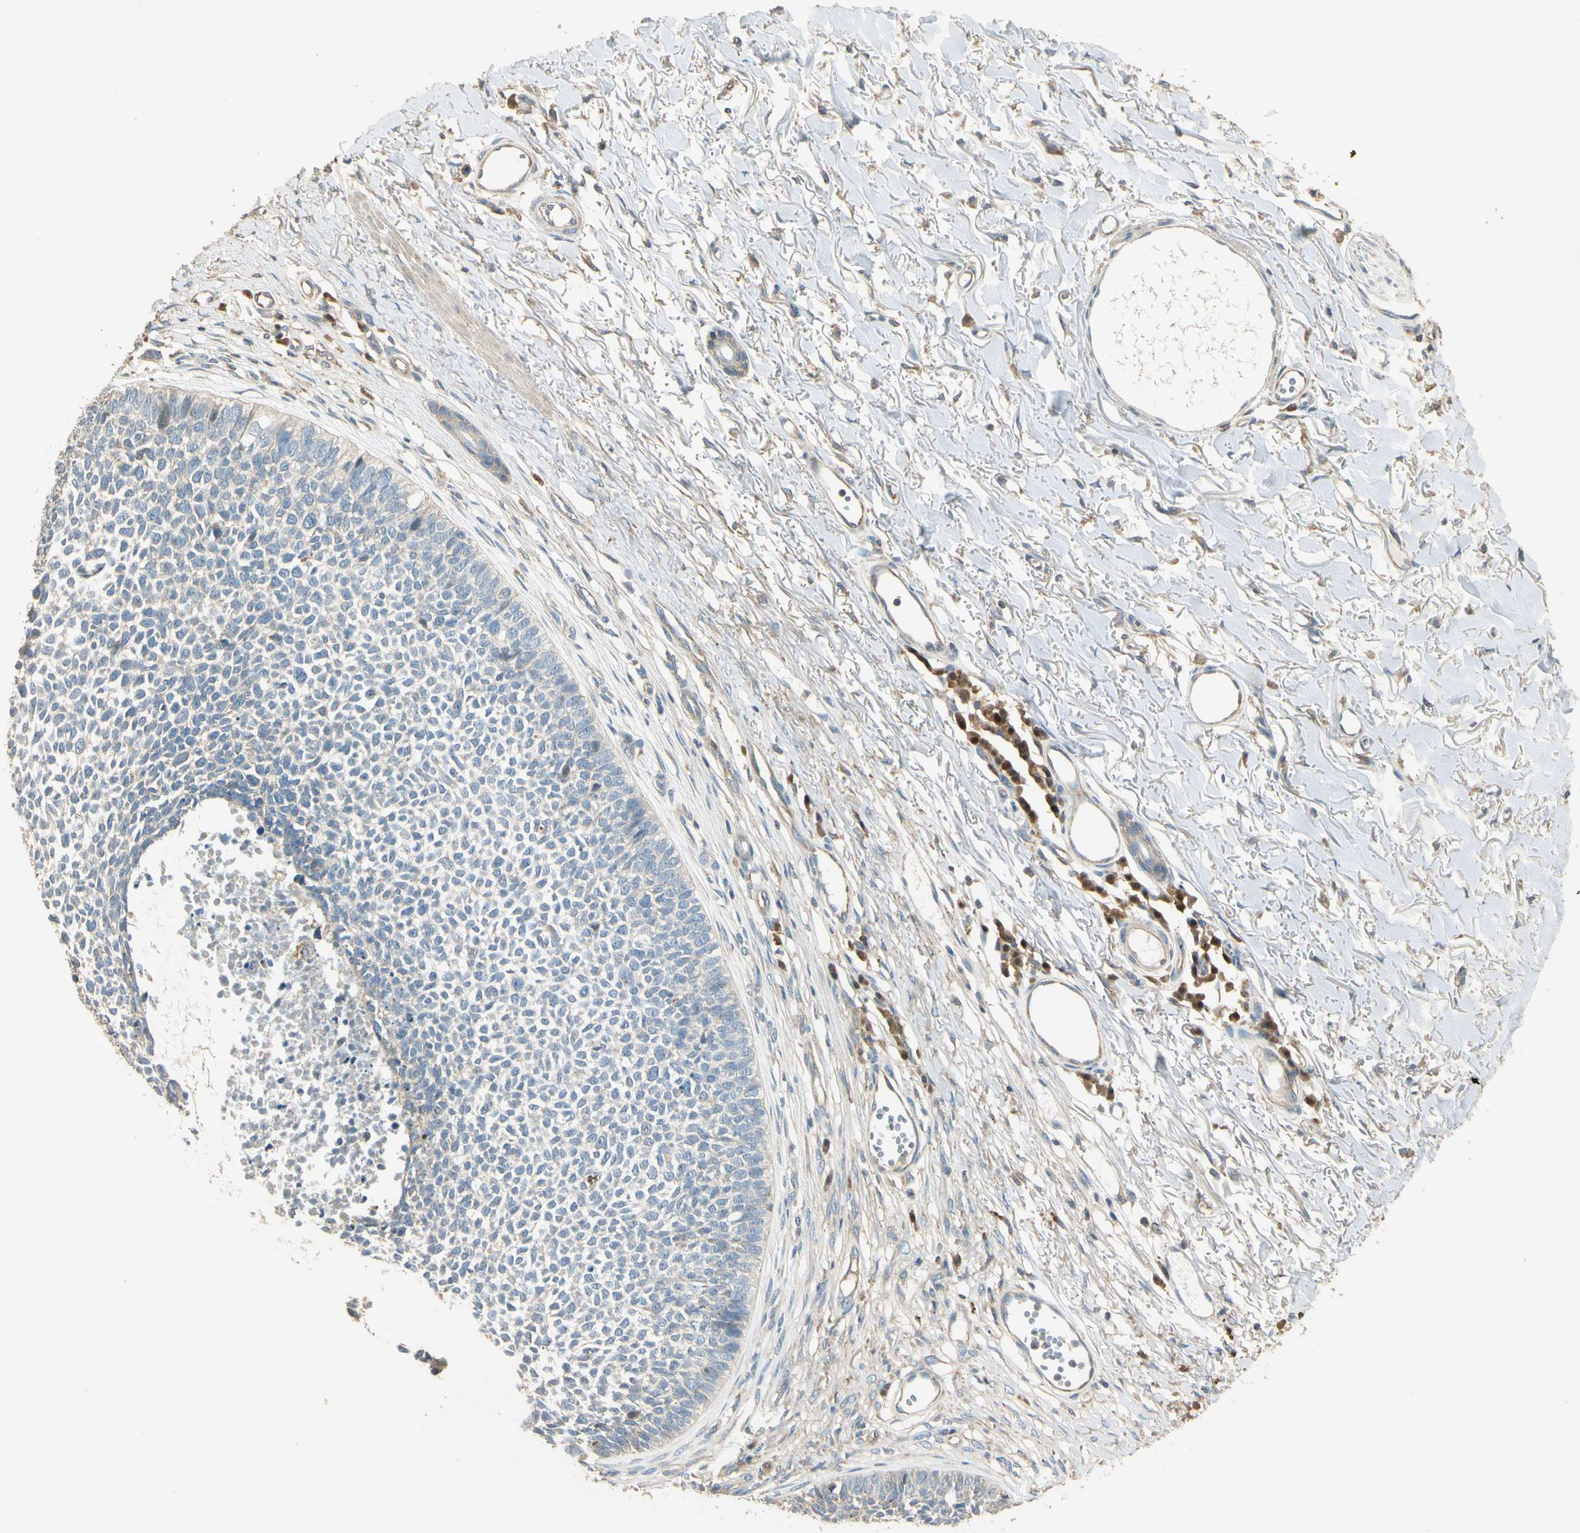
{"staining": {"intensity": "weak", "quantity": "<25%", "location": "cytoplasmic/membranous"}, "tissue": "skin cancer", "cell_type": "Tumor cells", "image_type": "cancer", "snomed": [{"axis": "morphology", "description": "Basal cell carcinoma"}, {"axis": "topography", "description": "Skin"}], "caption": "Tumor cells show no significant protein positivity in skin cancer (basal cell carcinoma). (Brightfield microscopy of DAB (3,3'-diaminobenzidine) immunohistochemistry at high magnification).", "gene": "PLXNA1", "patient": {"sex": "female", "age": 84}}